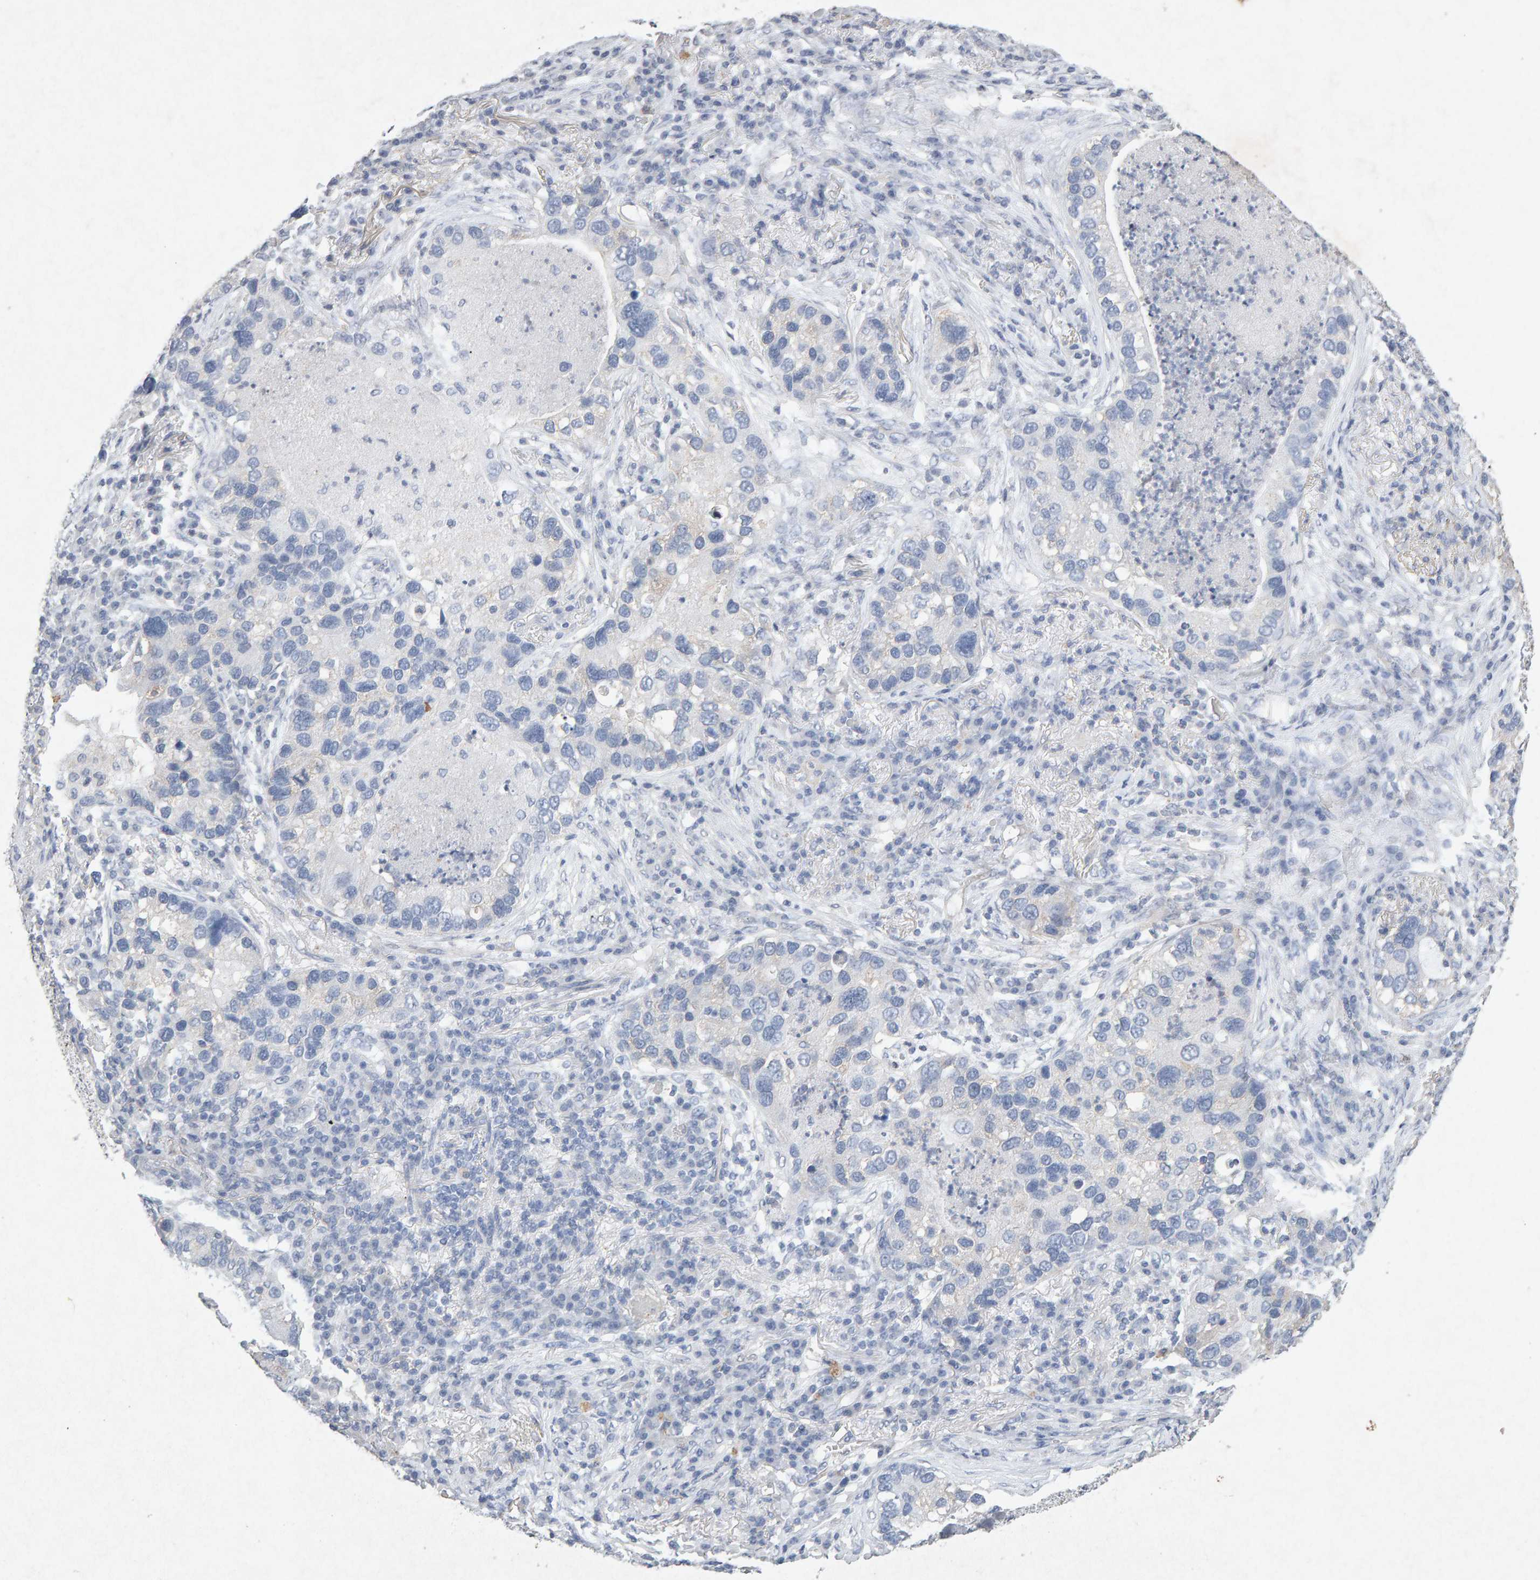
{"staining": {"intensity": "negative", "quantity": "none", "location": "none"}, "tissue": "lung cancer", "cell_type": "Tumor cells", "image_type": "cancer", "snomed": [{"axis": "morphology", "description": "Normal tissue, NOS"}, {"axis": "morphology", "description": "Adenocarcinoma, NOS"}, {"axis": "topography", "description": "Bronchus"}, {"axis": "topography", "description": "Lung"}], "caption": "Lung cancer (adenocarcinoma) stained for a protein using immunohistochemistry shows no expression tumor cells.", "gene": "PTPRM", "patient": {"sex": "male", "age": 54}}